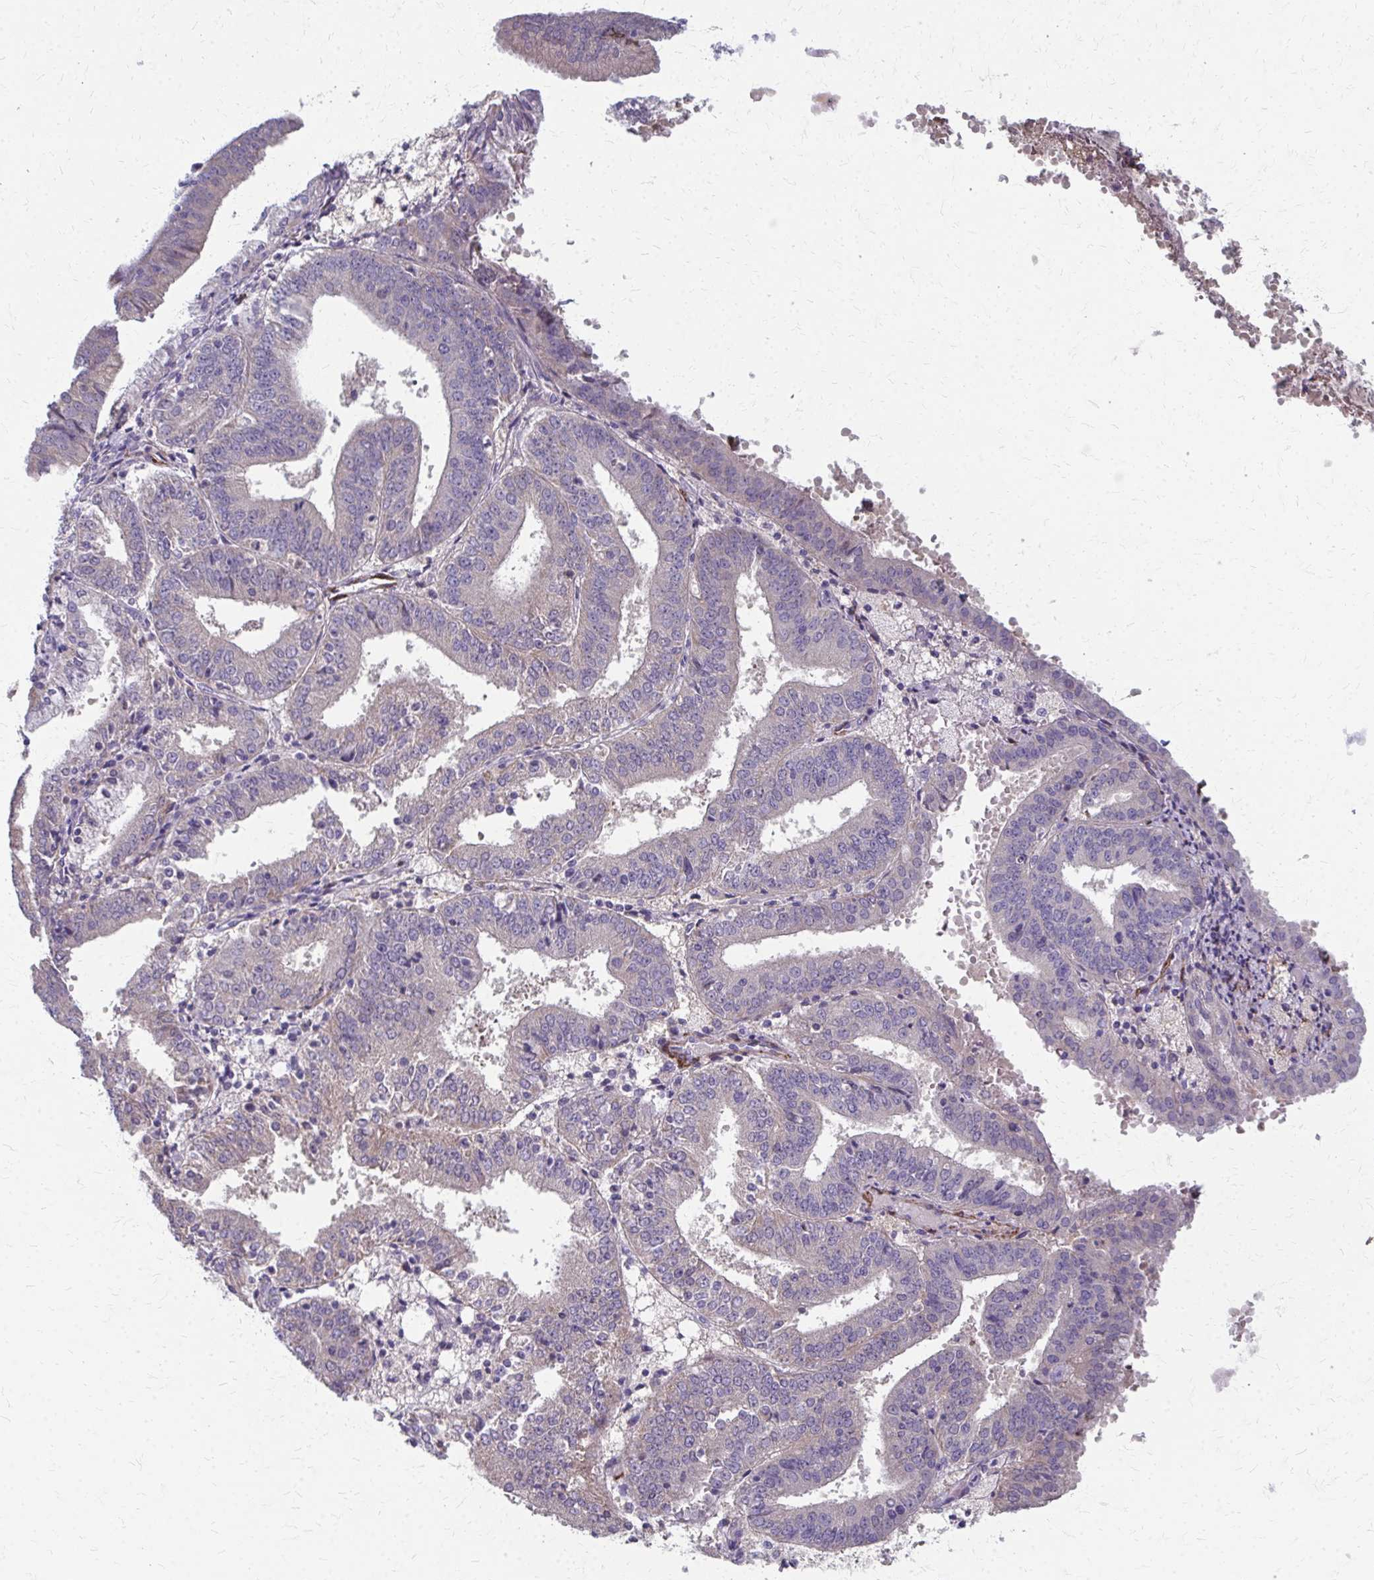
{"staining": {"intensity": "negative", "quantity": "none", "location": "none"}, "tissue": "endometrial cancer", "cell_type": "Tumor cells", "image_type": "cancer", "snomed": [{"axis": "morphology", "description": "Adenocarcinoma, NOS"}, {"axis": "topography", "description": "Endometrium"}], "caption": "Tumor cells show no significant staining in endometrial cancer.", "gene": "ADIPOQ", "patient": {"sex": "female", "age": 63}}